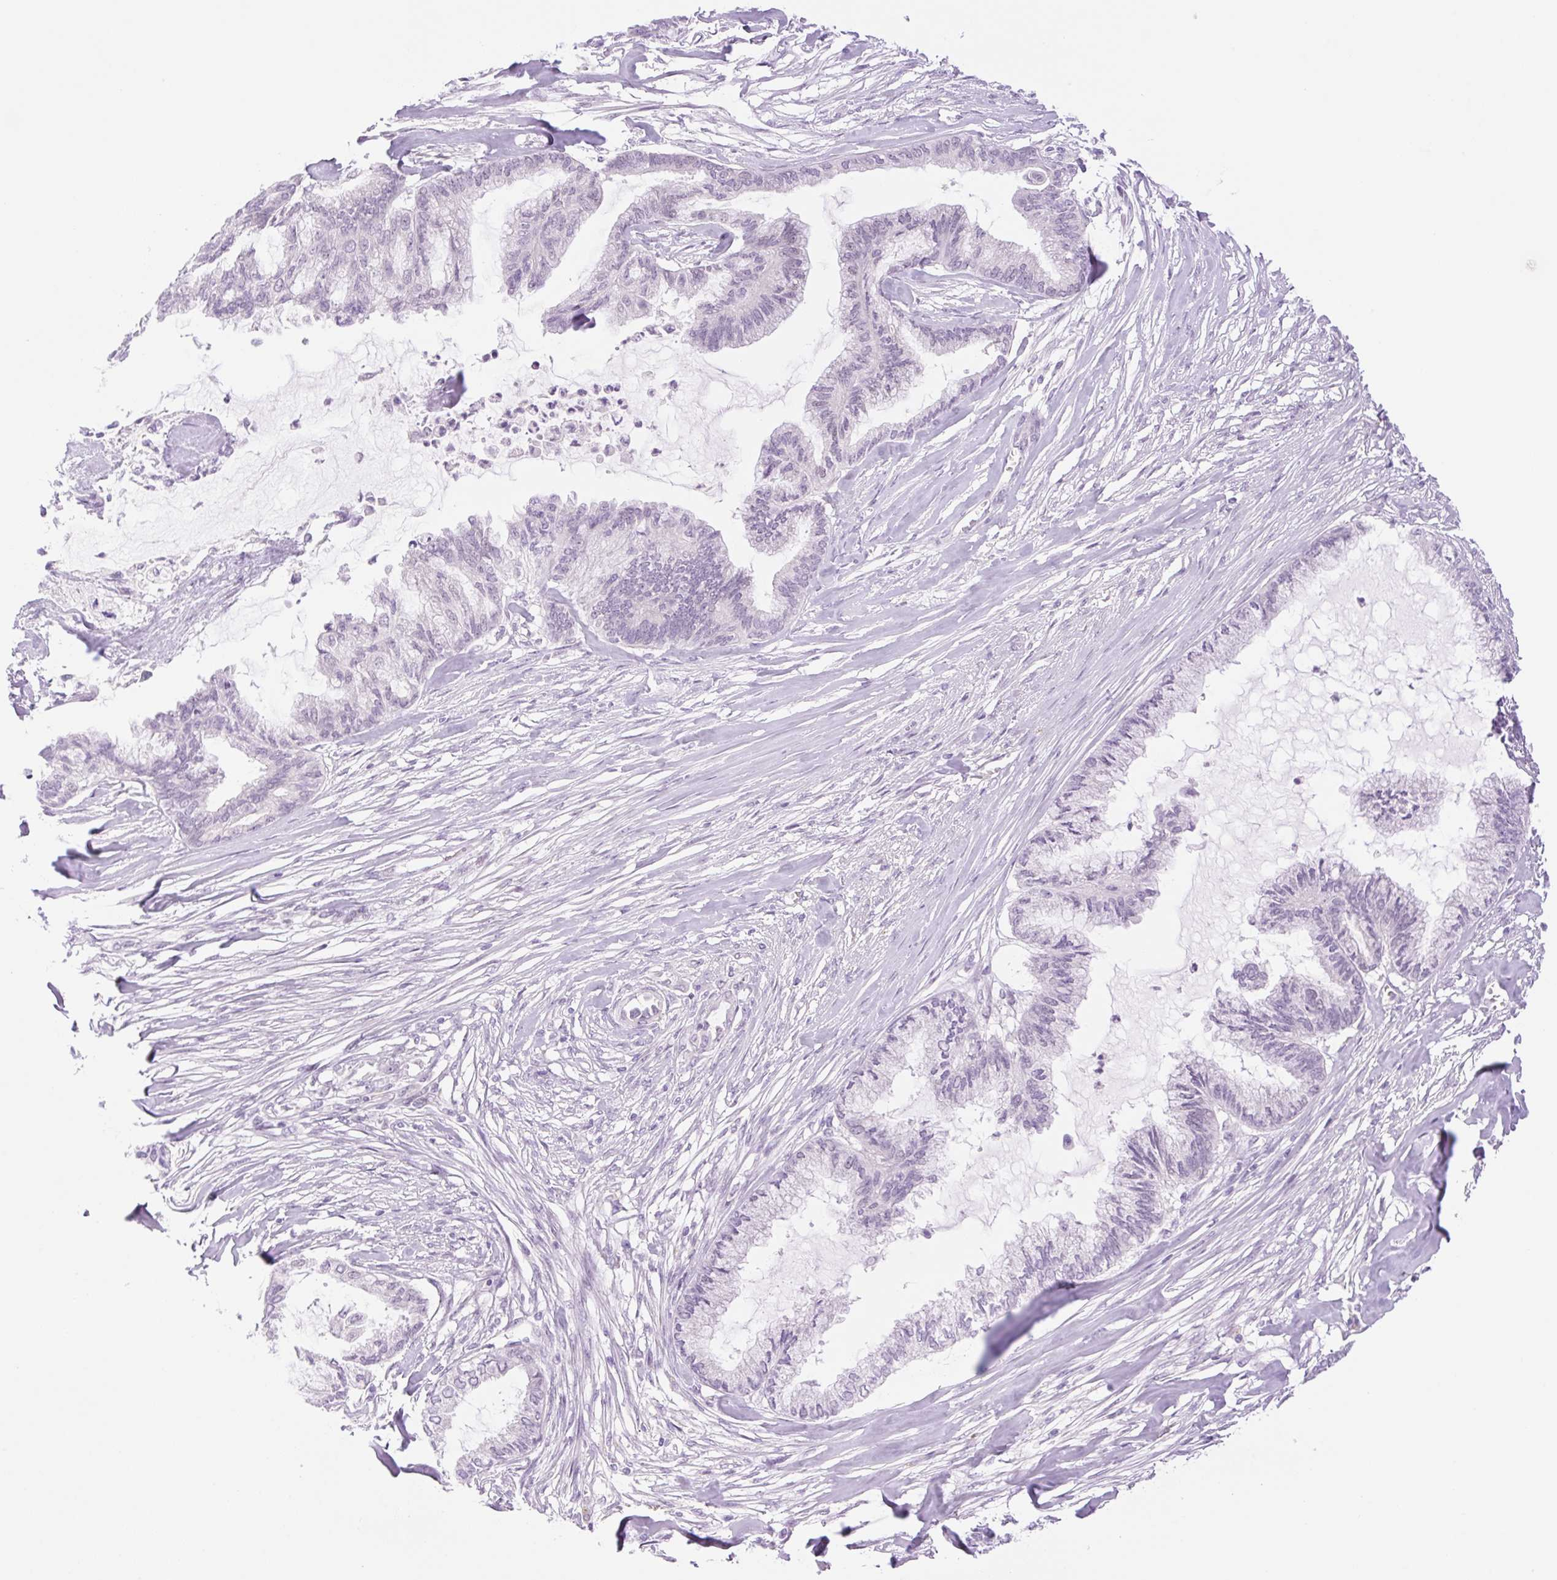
{"staining": {"intensity": "negative", "quantity": "none", "location": "none"}, "tissue": "endometrial cancer", "cell_type": "Tumor cells", "image_type": "cancer", "snomed": [{"axis": "morphology", "description": "Adenocarcinoma, NOS"}, {"axis": "topography", "description": "Endometrium"}], "caption": "Immunohistochemical staining of human endometrial cancer (adenocarcinoma) exhibits no significant expression in tumor cells.", "gene": "SPRYD4", "patient": {"sex": "female", "age": 86}}